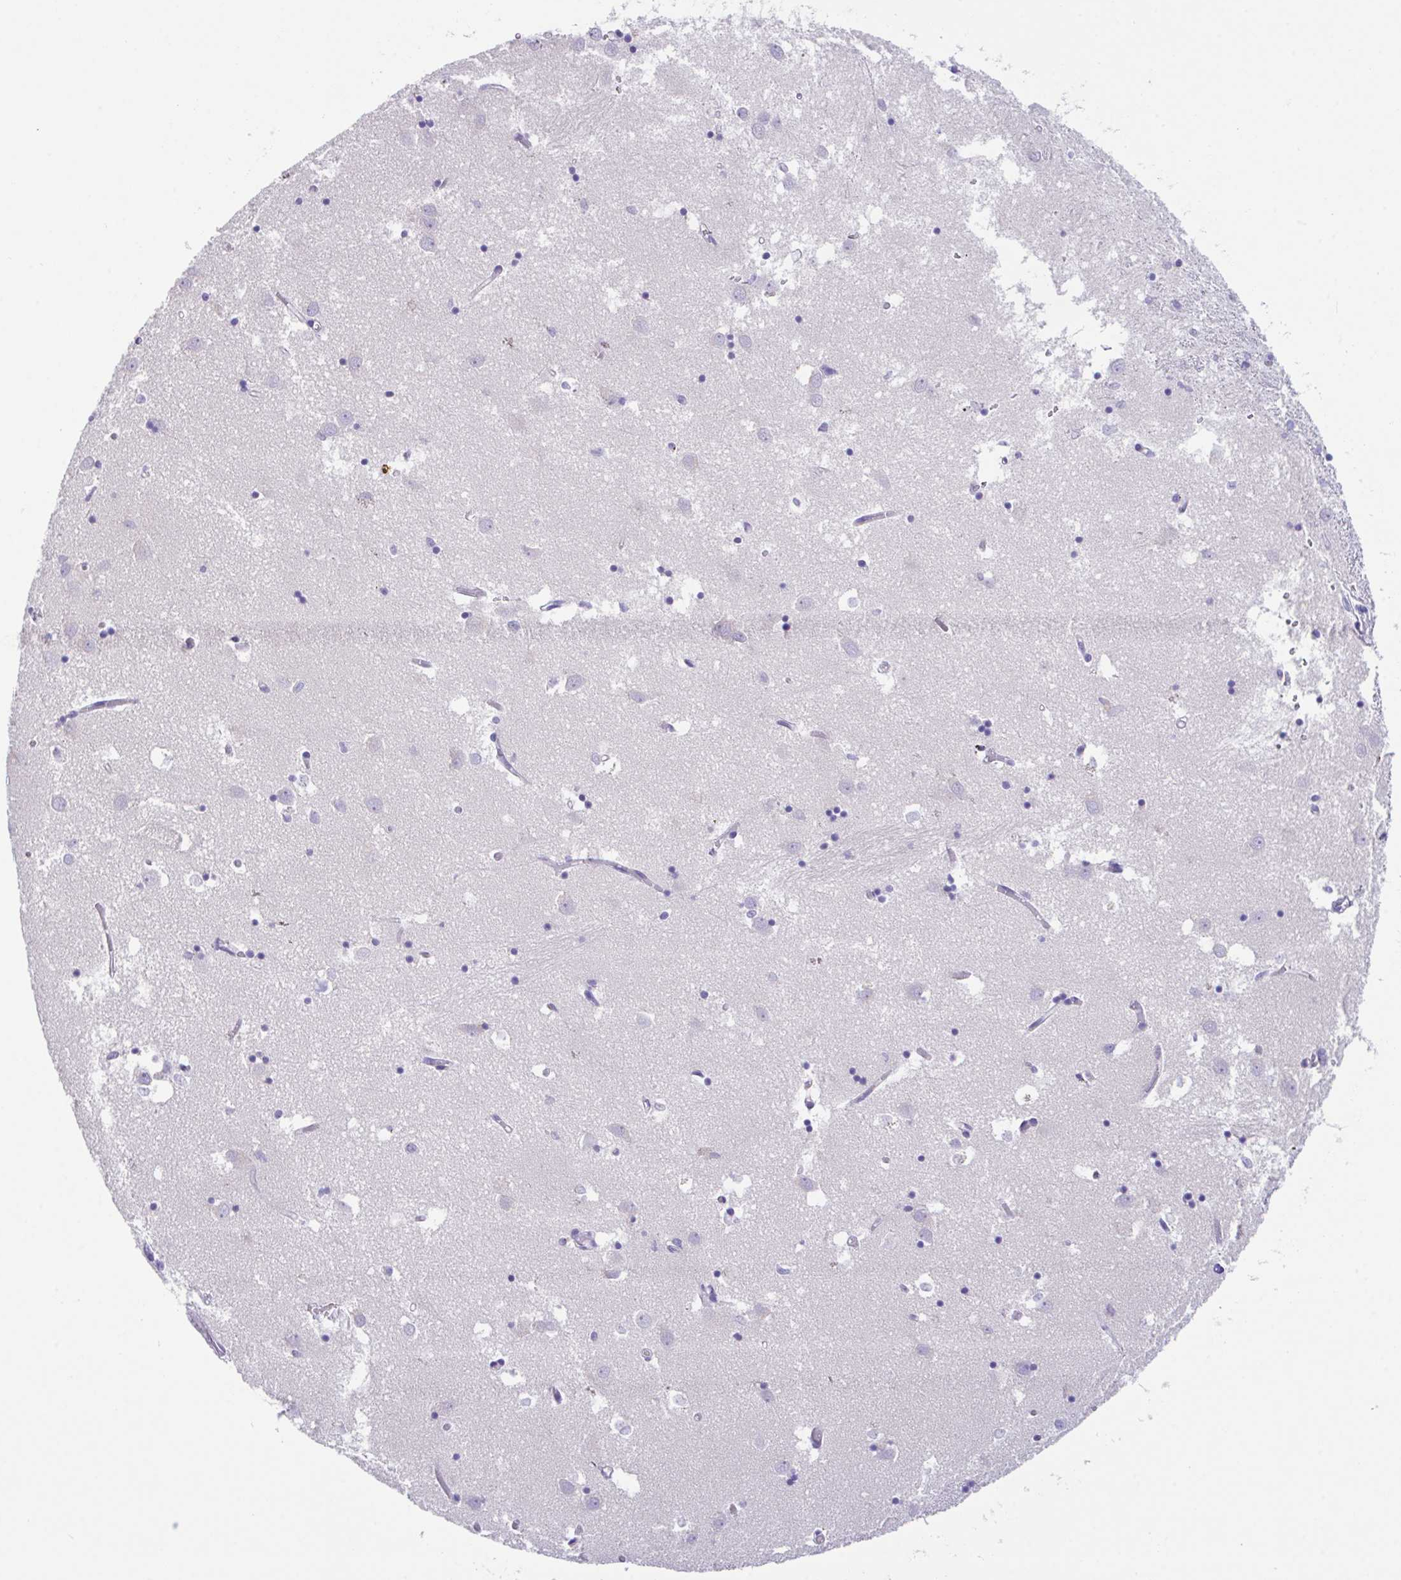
{"staining": {"intensity": "negative", "quantity": "none", "location": "none"}, "tissue": "caudate", "cell_type": "Glial cells", "image_type": "normal", "snomed": [{"axis": "morphology", "description": "Normal tissue, NOS"}, {"axis": "topography", "description": "Lateral ventricle wall"}], "caption": "This is a photomicrograph of immunohistochemistry (IHC) staining of unremarkable caudate, which shows no staining in glial cells.", "gene": "HACD4", "patient": {"sex": "male", "age": 70}}